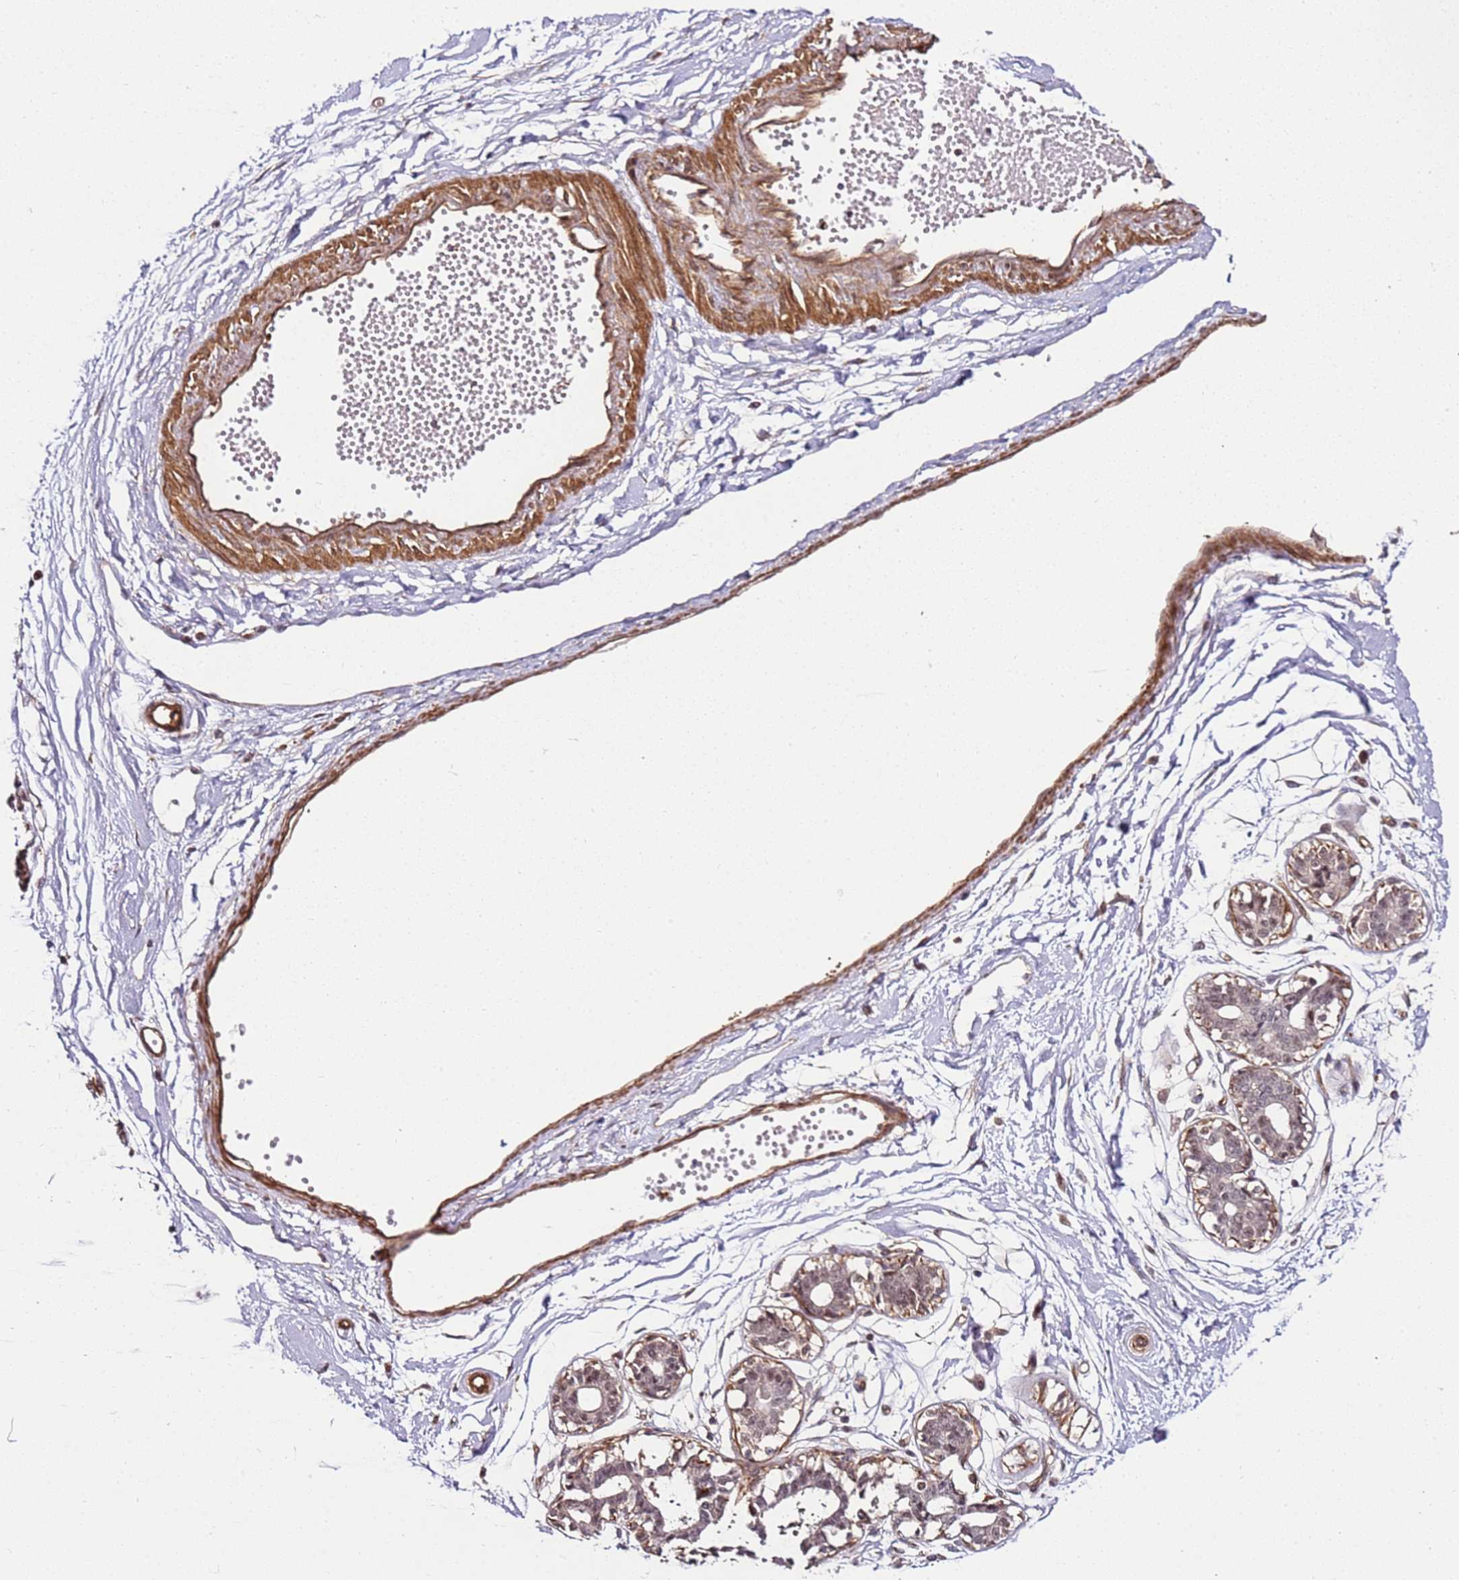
{"staining": {"intensity": "weak", "quantity": "25%-75%", "location": "cytoplasmic/membranous"}, "tissue": "breast", "cell_type": "Adipocytes", "image_type": "normal", "snomed": [{"axis": "morphology", "description": "Normal tissue, NOS"}, {"axis": "topography", "description": "Breast"}], "caption": "Adipocytes demonstrate weak cytoplasmic/membranous expression in about 25%-75% of cells in benign breast. (IHC, brightfield microscopy, high magnification).", "gene": "CCNYL1", "patient": {"sex": "female", "age": 45}}